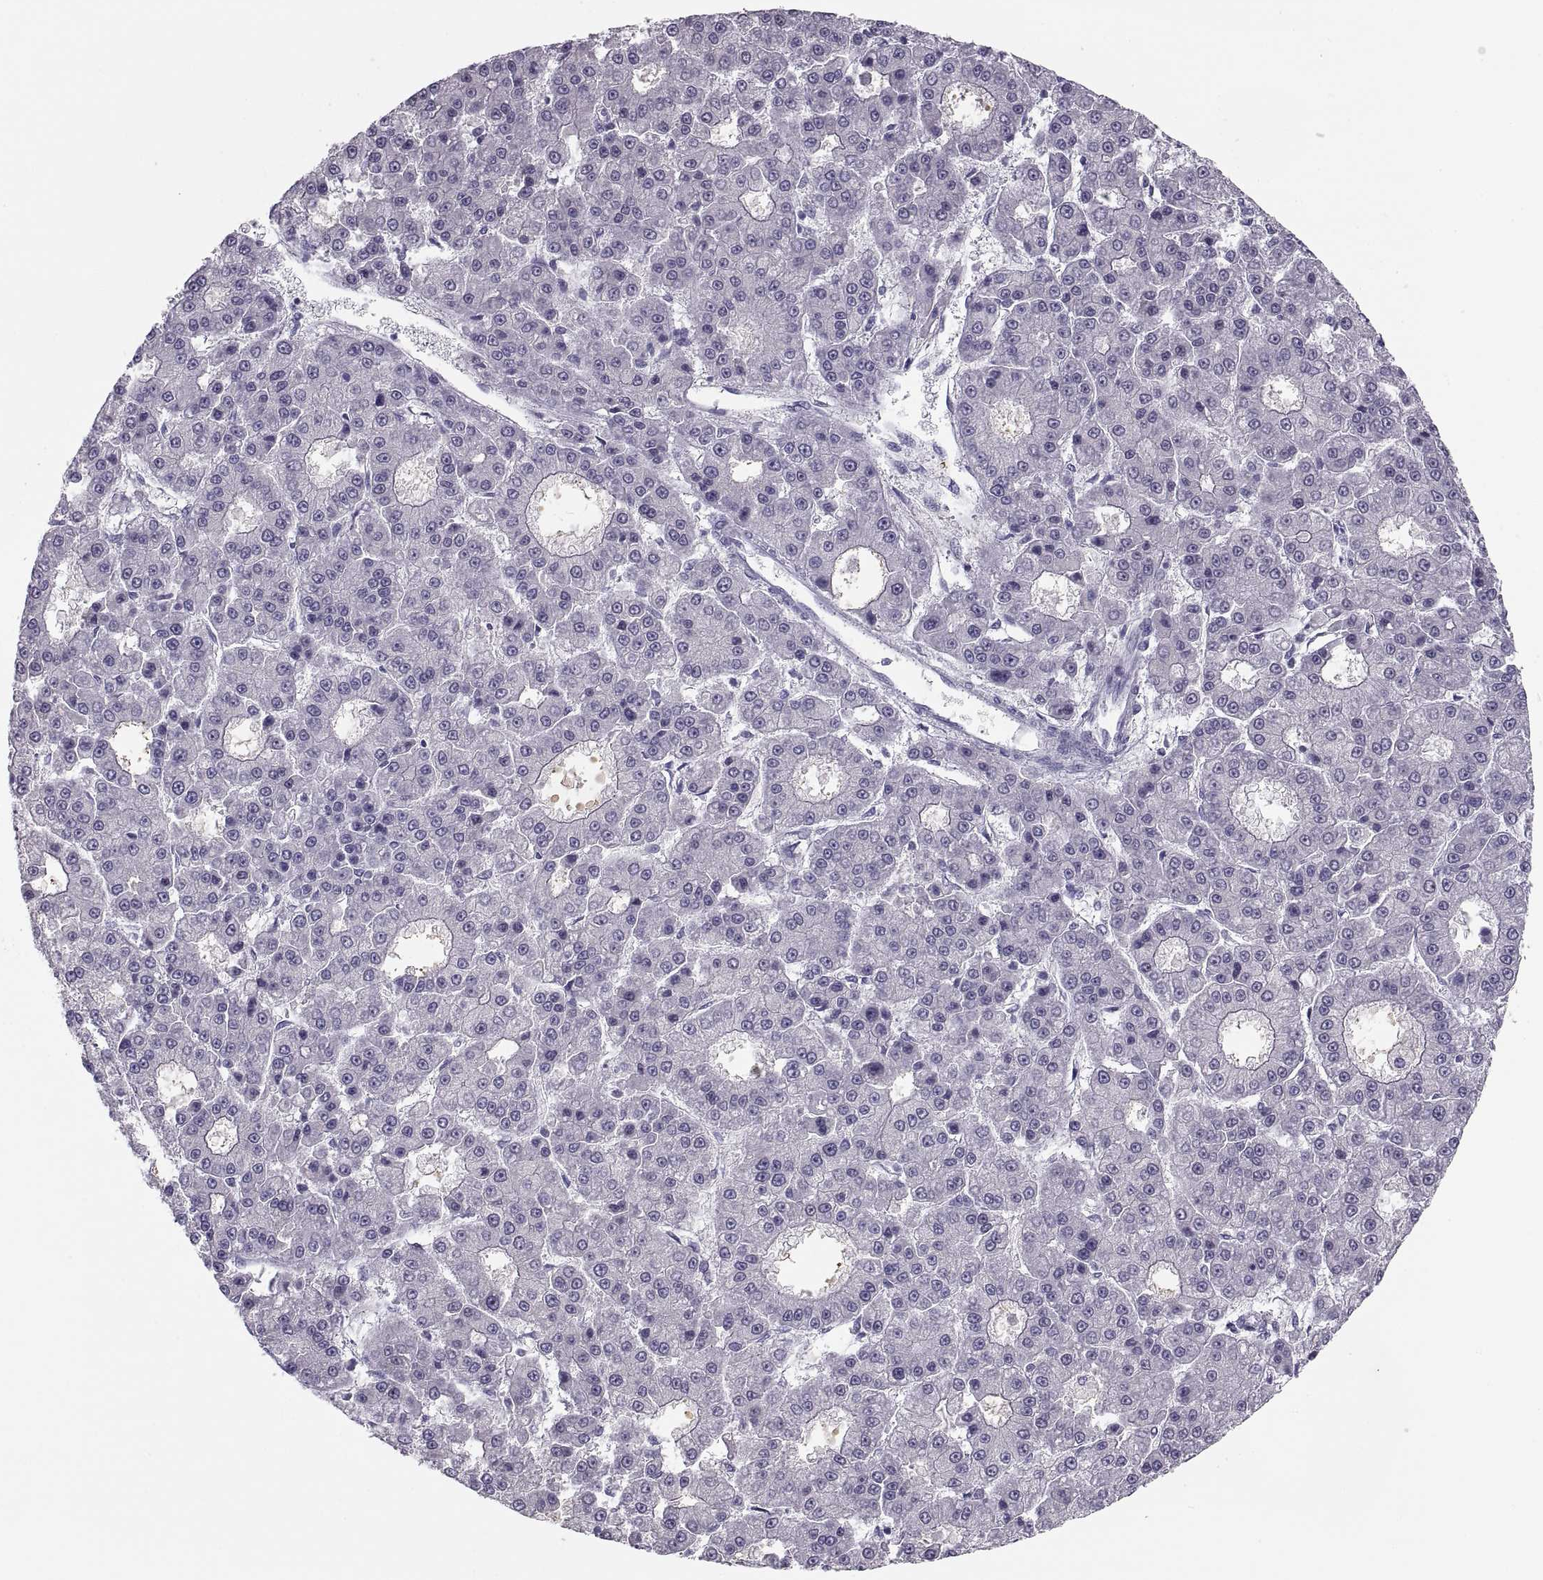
{"staining": {"intensity": "negative", "quantity": "none", "location": "none"}, "tissue": "liver cancer", "cell_type": "Tumor cells", "image_type": "cancer", "snomed": [{"axis": "morphology", "description": "Carcinoma, Hepatocellular, NOS"}, {"axis": "topography", "description": "Liver"}], "caption": "DAB (3,3'-diaminobenzidine) immunohistochemical staining of human liver cancer reveals no significant positivity in tumor cells. (DAB IHC, high magnification).", "gene": "MAGEB2", "patient": {"sex": "male", "age": 70}}